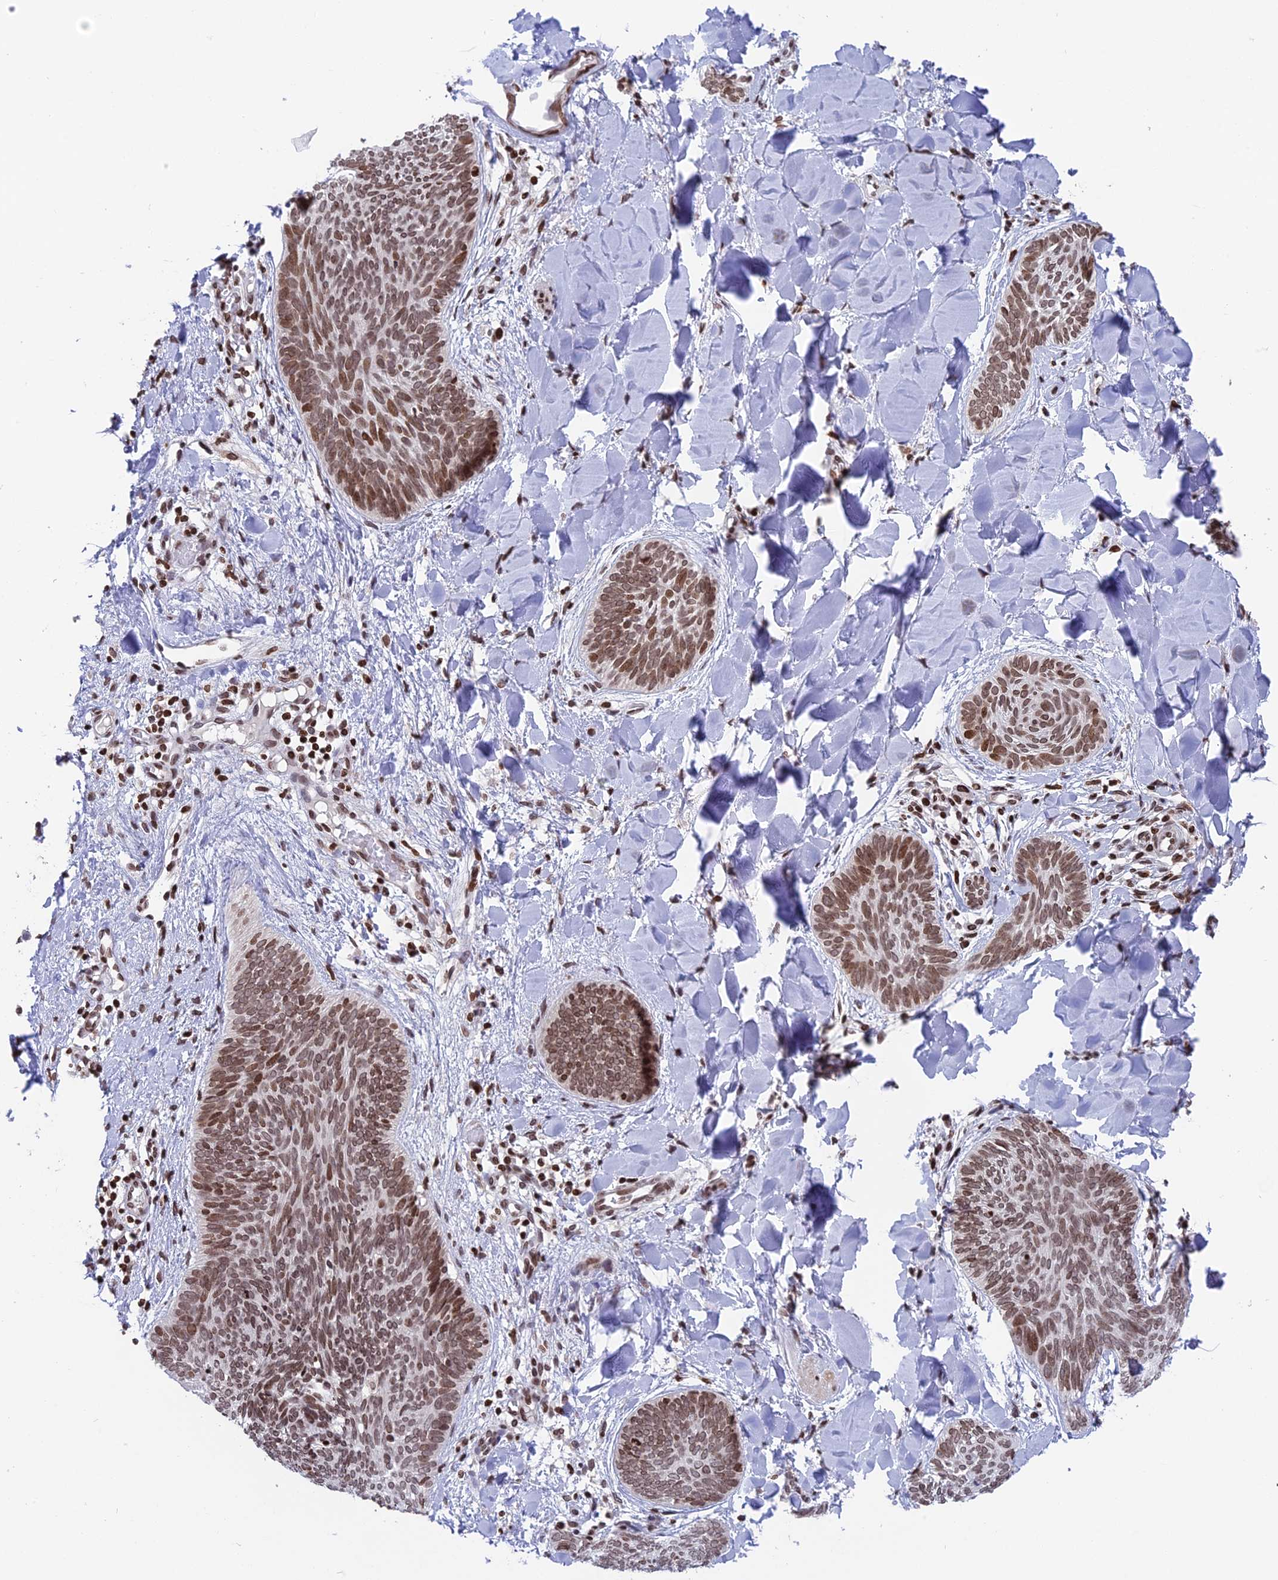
{"staining": {"intensity": "moderate", "quantity": ">75%", "location": "nuclear"}, "tissue": "skin cancer", "cell_type": "Tumor cells", "image_type": "cancer", "snomed": [{"axis": "morphology", "description": "Basal cell carcinoma"}, {"axis": "topography", "description": "Skin"}], "caption": "This histopathology image demonstrates skin basal cell carcinoma stained with immunohistochemistry to label a protein in brown. The nuclear of tumor cells show moderate positivity for the protein. Nuclei are counter-stained blue.", "gene": "TET2", "patient": {"sex": "female", "age": 81}}